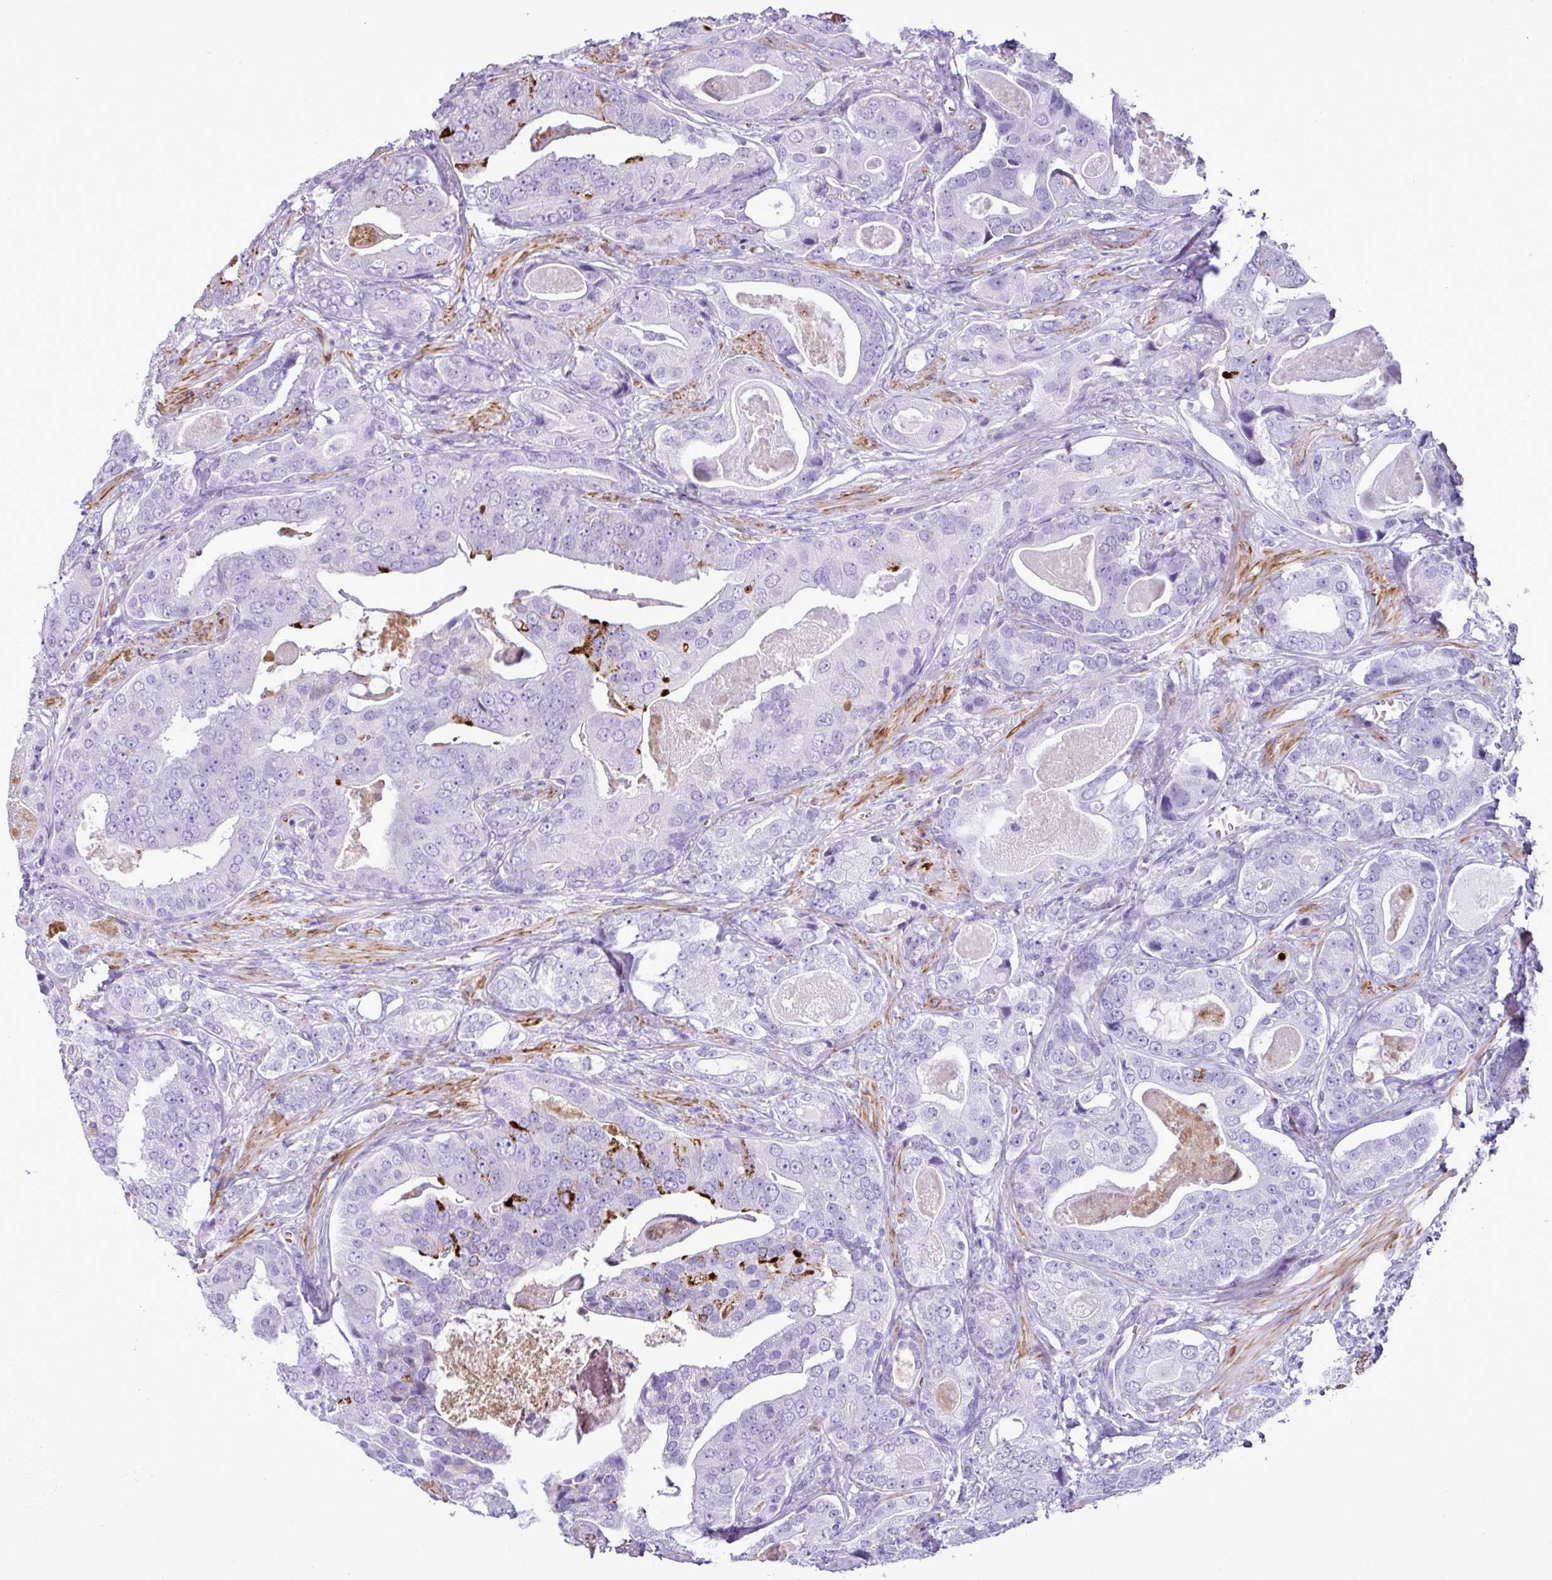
{"staining": {"intensity": "negative", "quantity": "none", "location": "none"}, "tissue": "prostate cancer", "cell_type": "Tumor cells", "image_type": "cancer", "snomed": [{"axis": "morphology", "description": "Adenocarcinoma, High grade"}, {"axis": "topography", "description": "Prostate"}], "caption": "Protein analysis of prostate adenocarcinoma (high-grade) reveals no significant positivity in tumor cells.", "gene": "ZSCAN5A", "patient": {"sex": "male", "age": 71}}